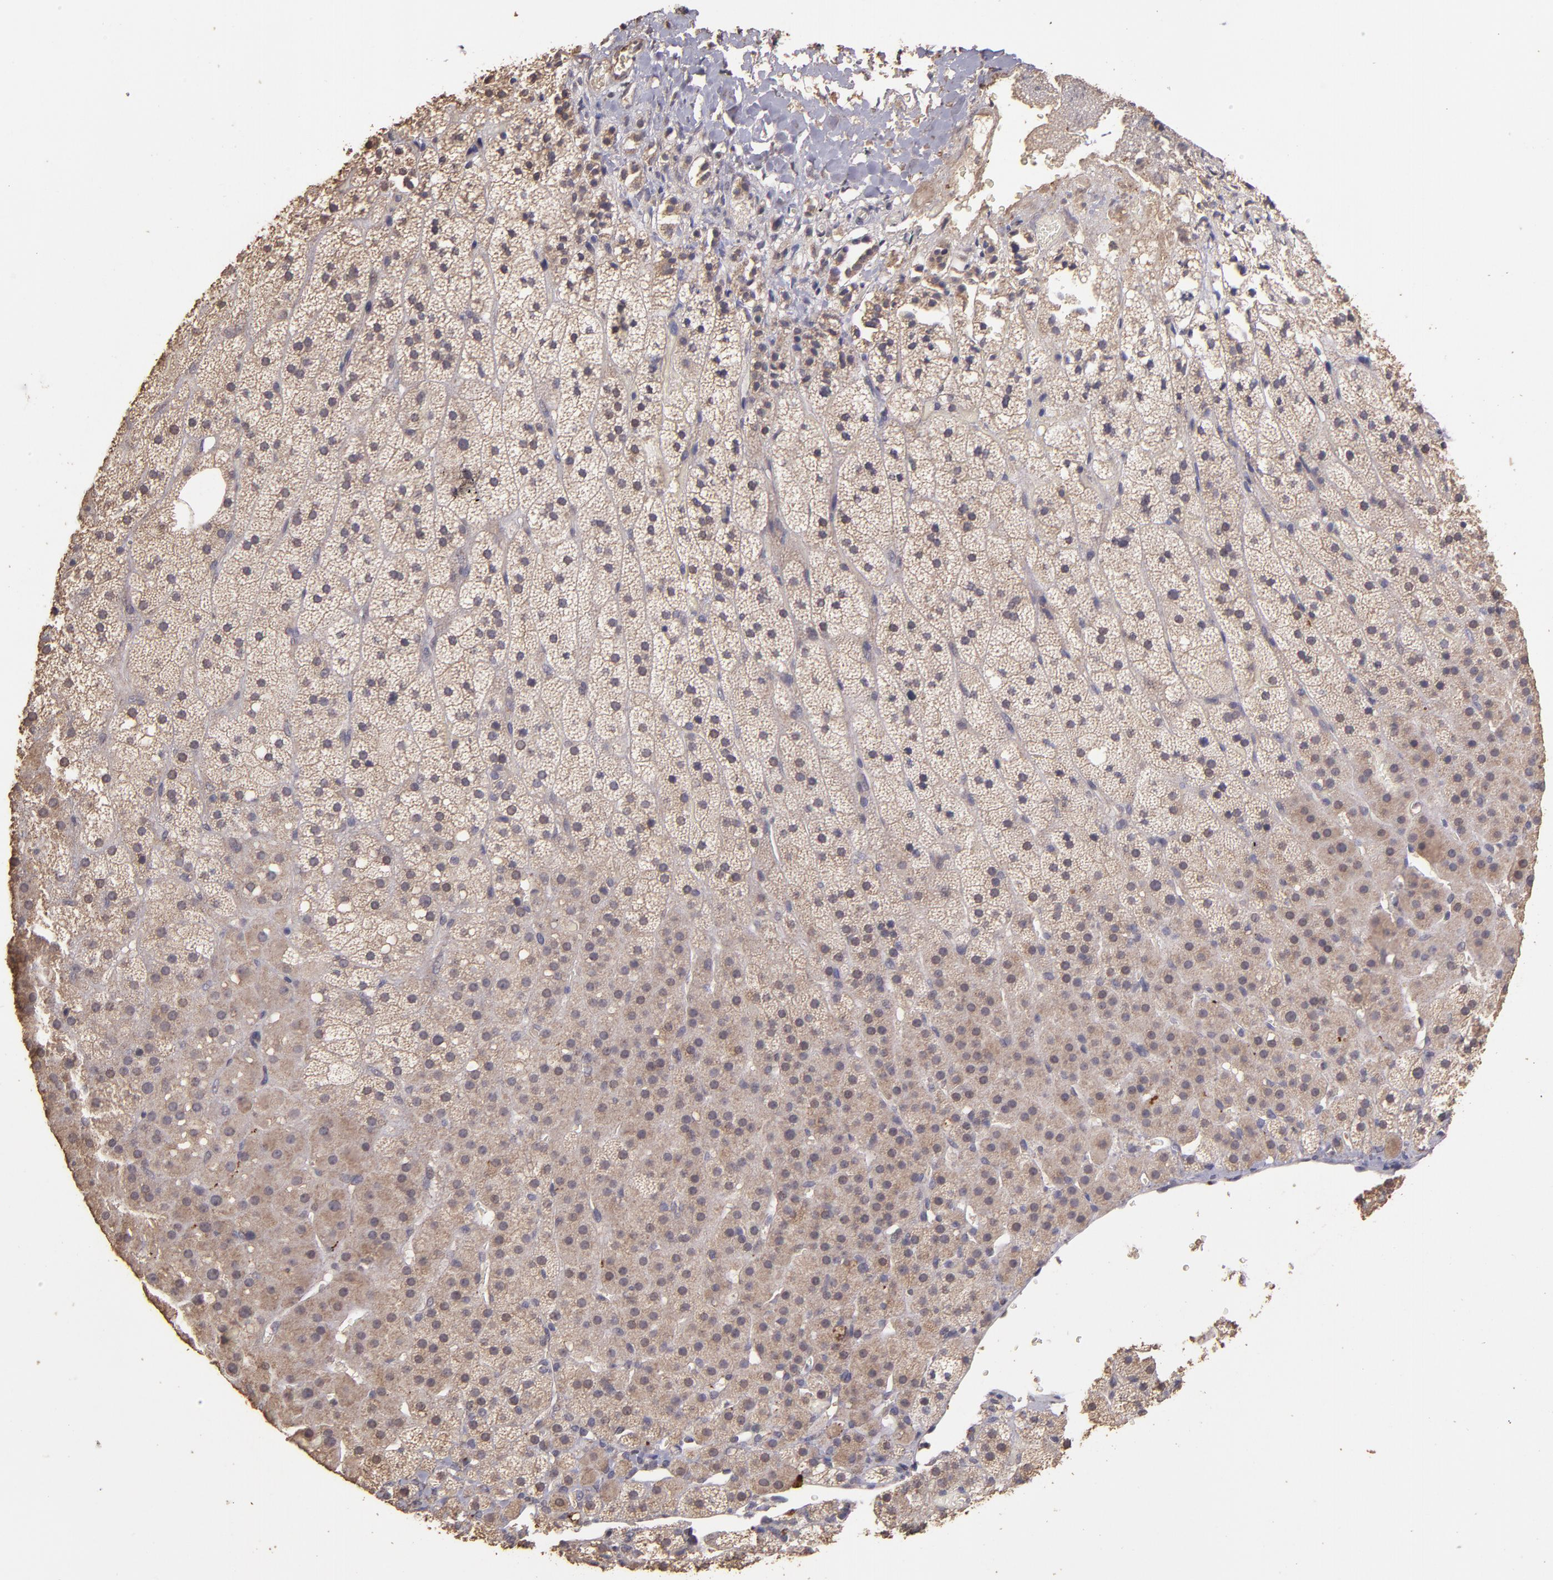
{"staining": {"intensity": "moderate", "quantity": "<25%", "location": "cytoplasmic/membranous"}, "tissue": "adrenal gland", "cell_type": "Glandular cells", "image_type": "normal", "snomed": [{"axis": "morphology", "description": "Normal tissue, NOS"}, {"axis": "topography", "description": "Adrenal gland"}], "caption": "An immunohistochemistry (IHC) image of unremarkable tissue is shown. Protein staining in brown labels moderate cytoplasmic/membranous positivity in adrenal gland within glandular cells.", "gene": "HECTD1", "patient": {"sex": "male", "age": 35}}